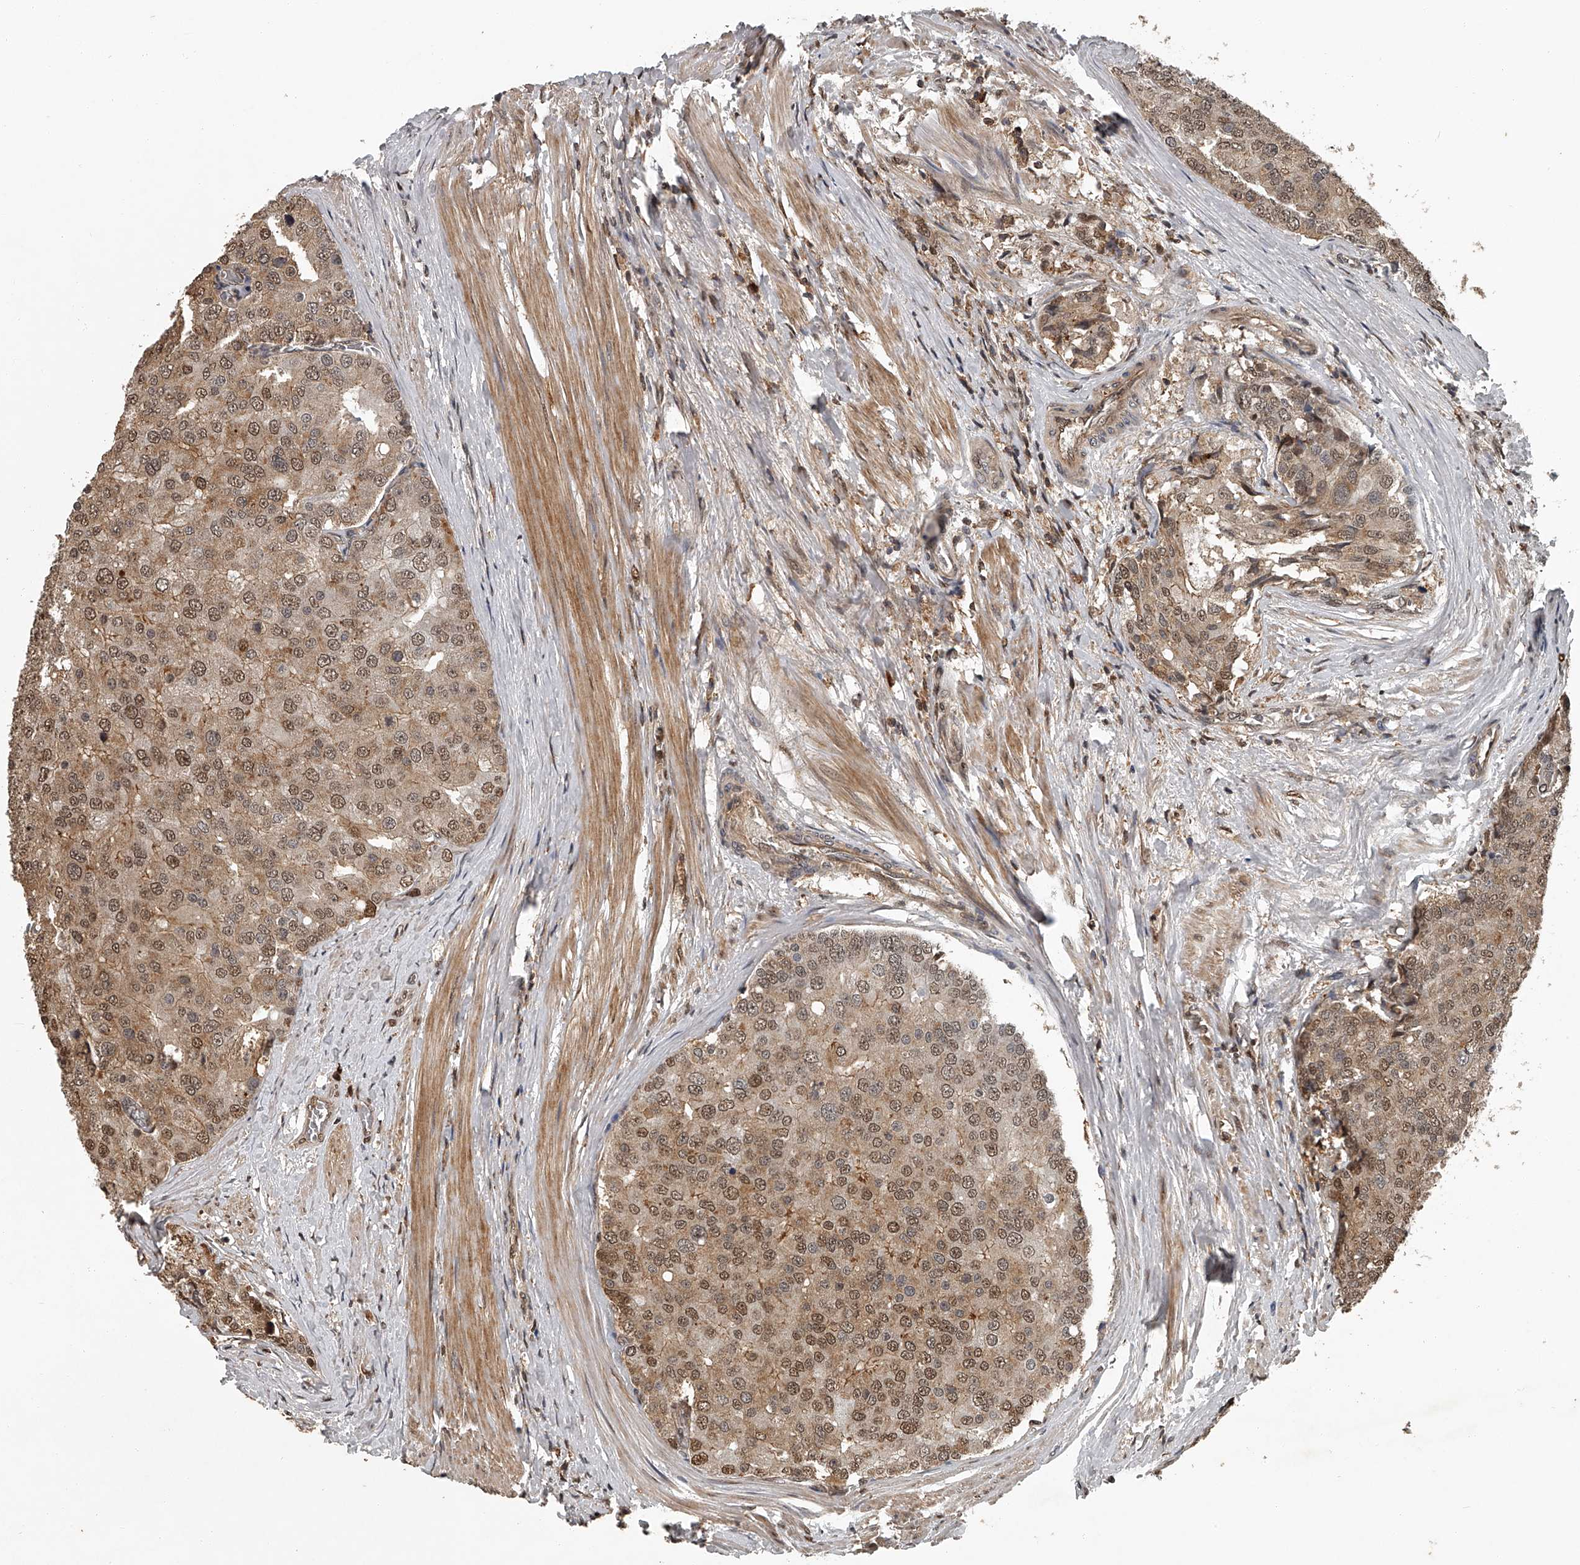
{"staining": {"intensity": "moderate", "quantity": ">75%", "location": "cytoplasmic/membranous,nuclear"}, "tissue": "prostate cancer", "cell_type": "Tumor cells", "image_type": "cancer", "snomed": [{"axis": "morphology", "description": "Adenocarcinoma, High grade"}, {"axis": "topography", "description": "Prostate"}], "caption": "Prostate cancer tissue demonstrates moderate cytoplasmic/membranous and nuclear staining in about >75% of tumor cells (Stains: DAB in brown, nuclei in blue, Microscopy: brightfield microscopy at high magnification).", "gene": "PLEKHG1", "patient": {"sex": "male", "age": 50}}